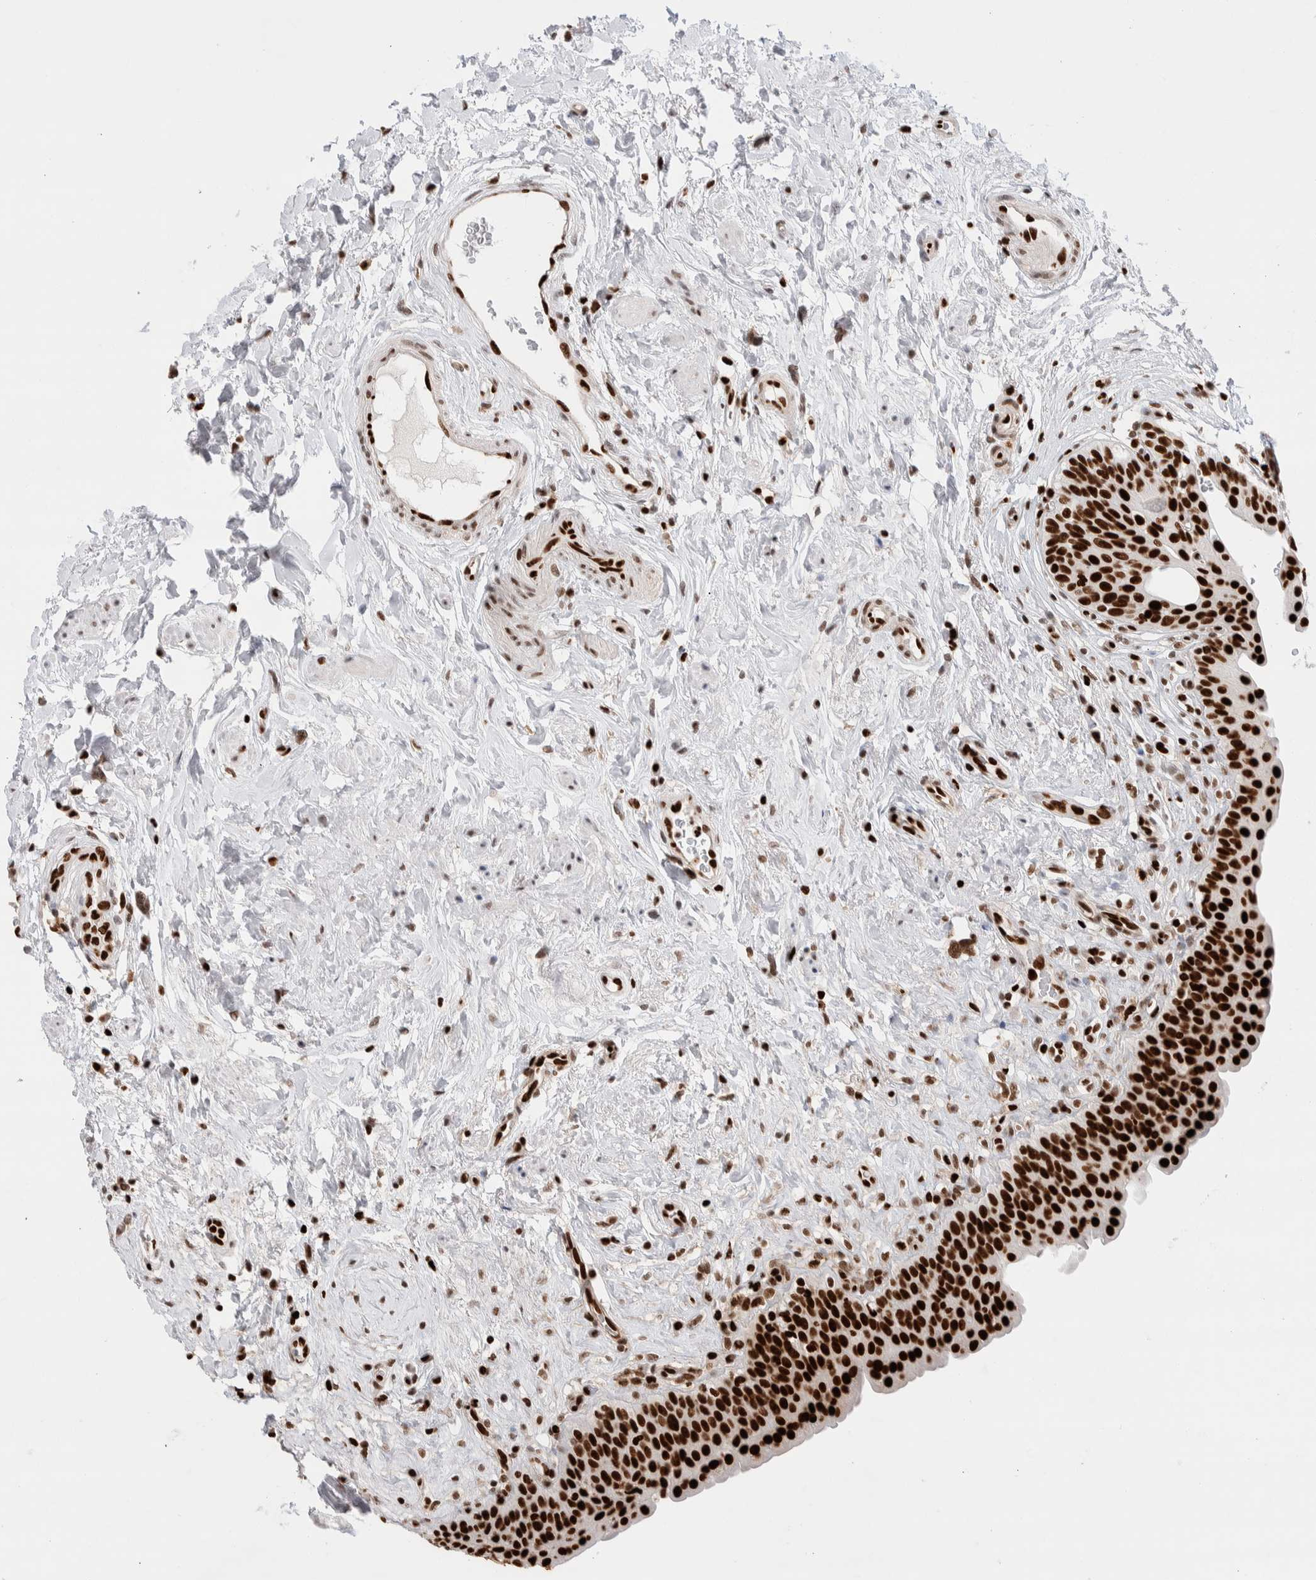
{"staining": {"intensity": "strong", "quantity": ">75%", "location": "nuclear"}, "tissue": "urinary bladder", "cell_type": "Urothelial cells", "image_type": "normal", "snomed": [{"axis": "morphology", "description": "Normal tissue, NOS"}, {"axis": "topography", "description": "Urinary bladder"}], "caption": "IHC histopathology image of unremarkable urinary bladder: urinary bladder stained using IHC demonstrates high levels of strong protein expression localized specifically in the nuclear of urothelial cells, appearing as a nuclear brown color.", "gene": "C17orf49", "patient": {"sex": "male", "age": 83}}